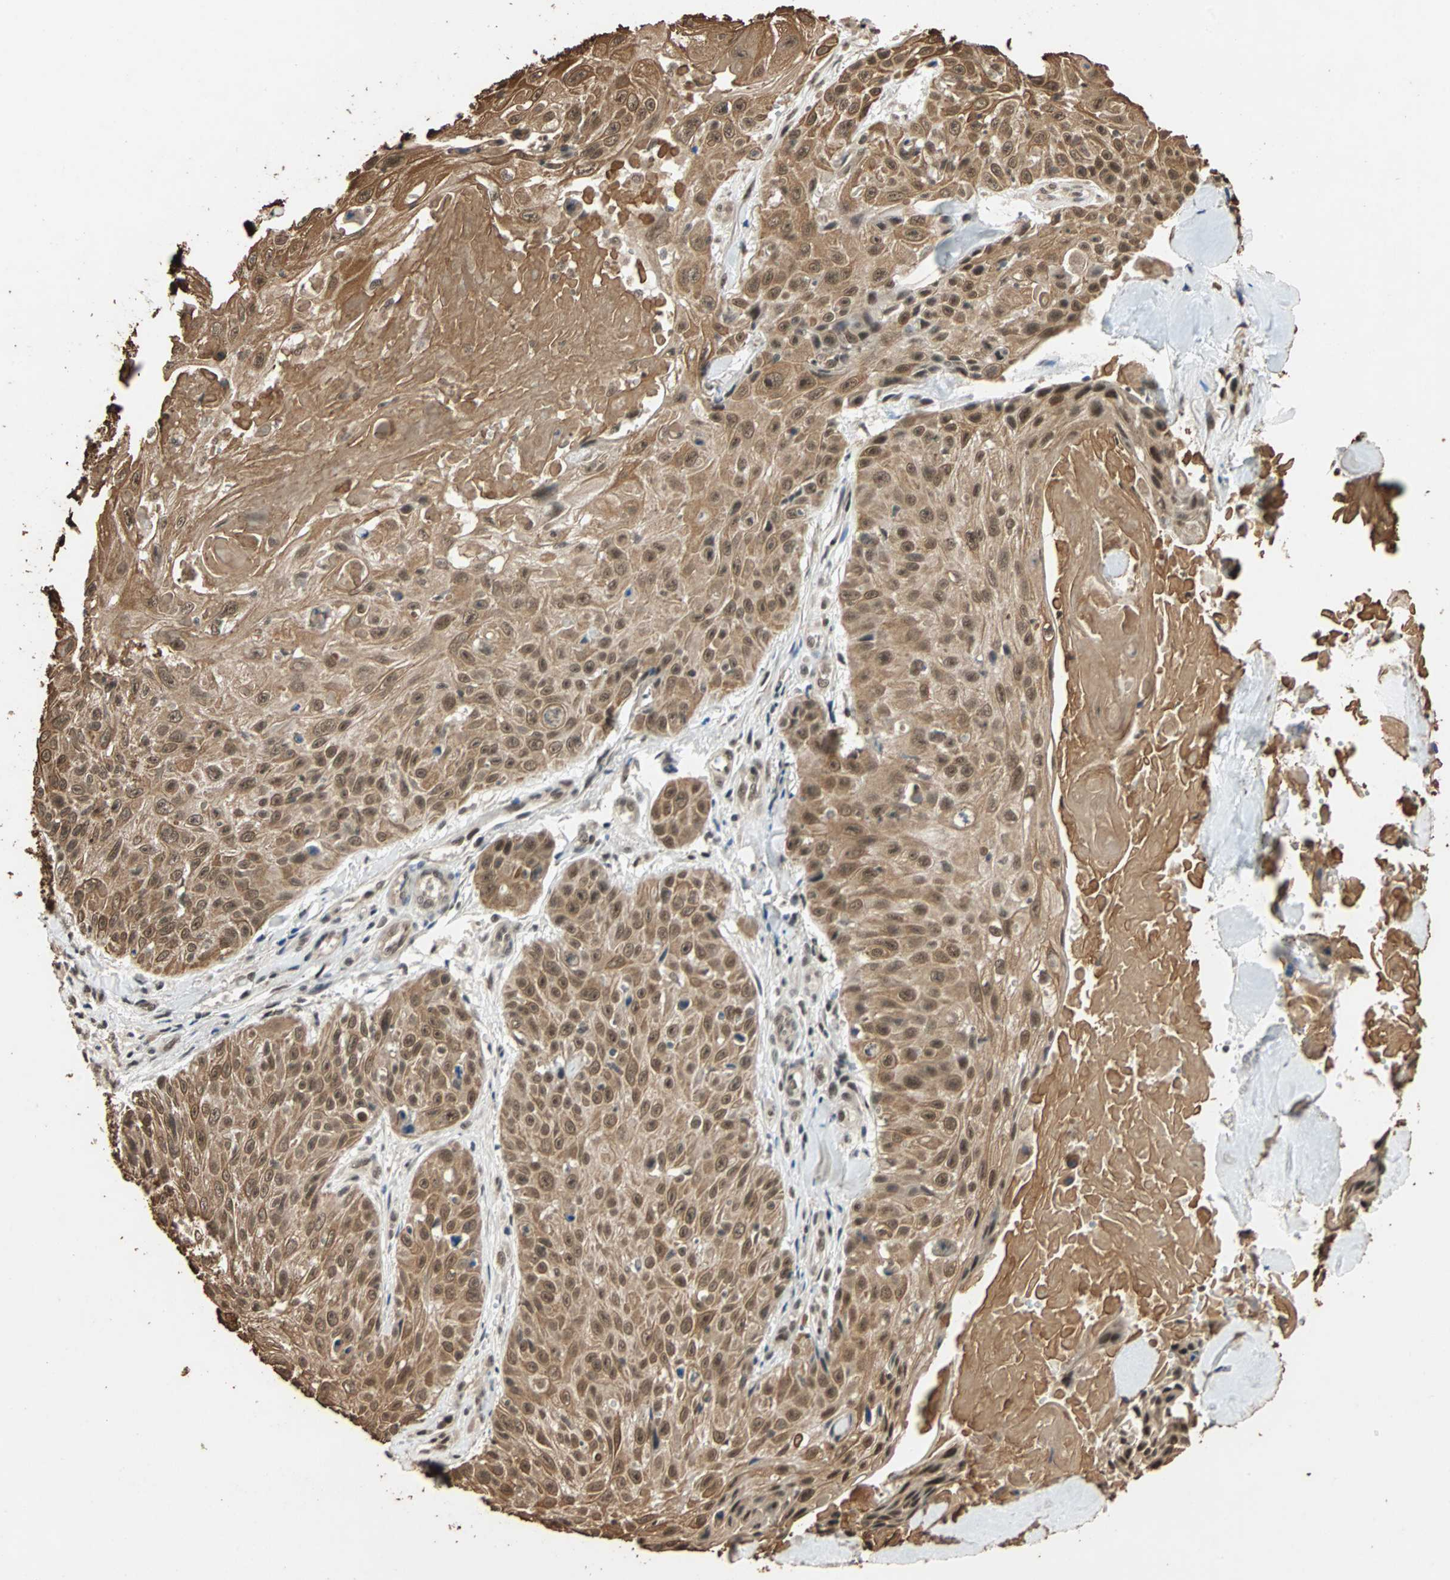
{"staining": {"intensity": "moderate", "quantity": ">75%", "location": "cytoplasmic/membranous,nuclear"}, "tissue": "skin cancer", "cell_type": "Tumor cells", "image_type": "cancer", "snomed": [{"axis": "morphology", "description": "Squamous cell carcinoma, NOS"}, {"axis": "topography", "description": "Skin"}], "caption": "Protein staining of skin squamous cell carcinoma tissue displays moderate cytoplasmic/membranous and nuclear positivity in approximately >75% of tumor cells. Ihc stains the protein in brown and the nuclei are stained blue.", "gene": "CDC5L", "patient": {"sex": "male", "age": 86}}